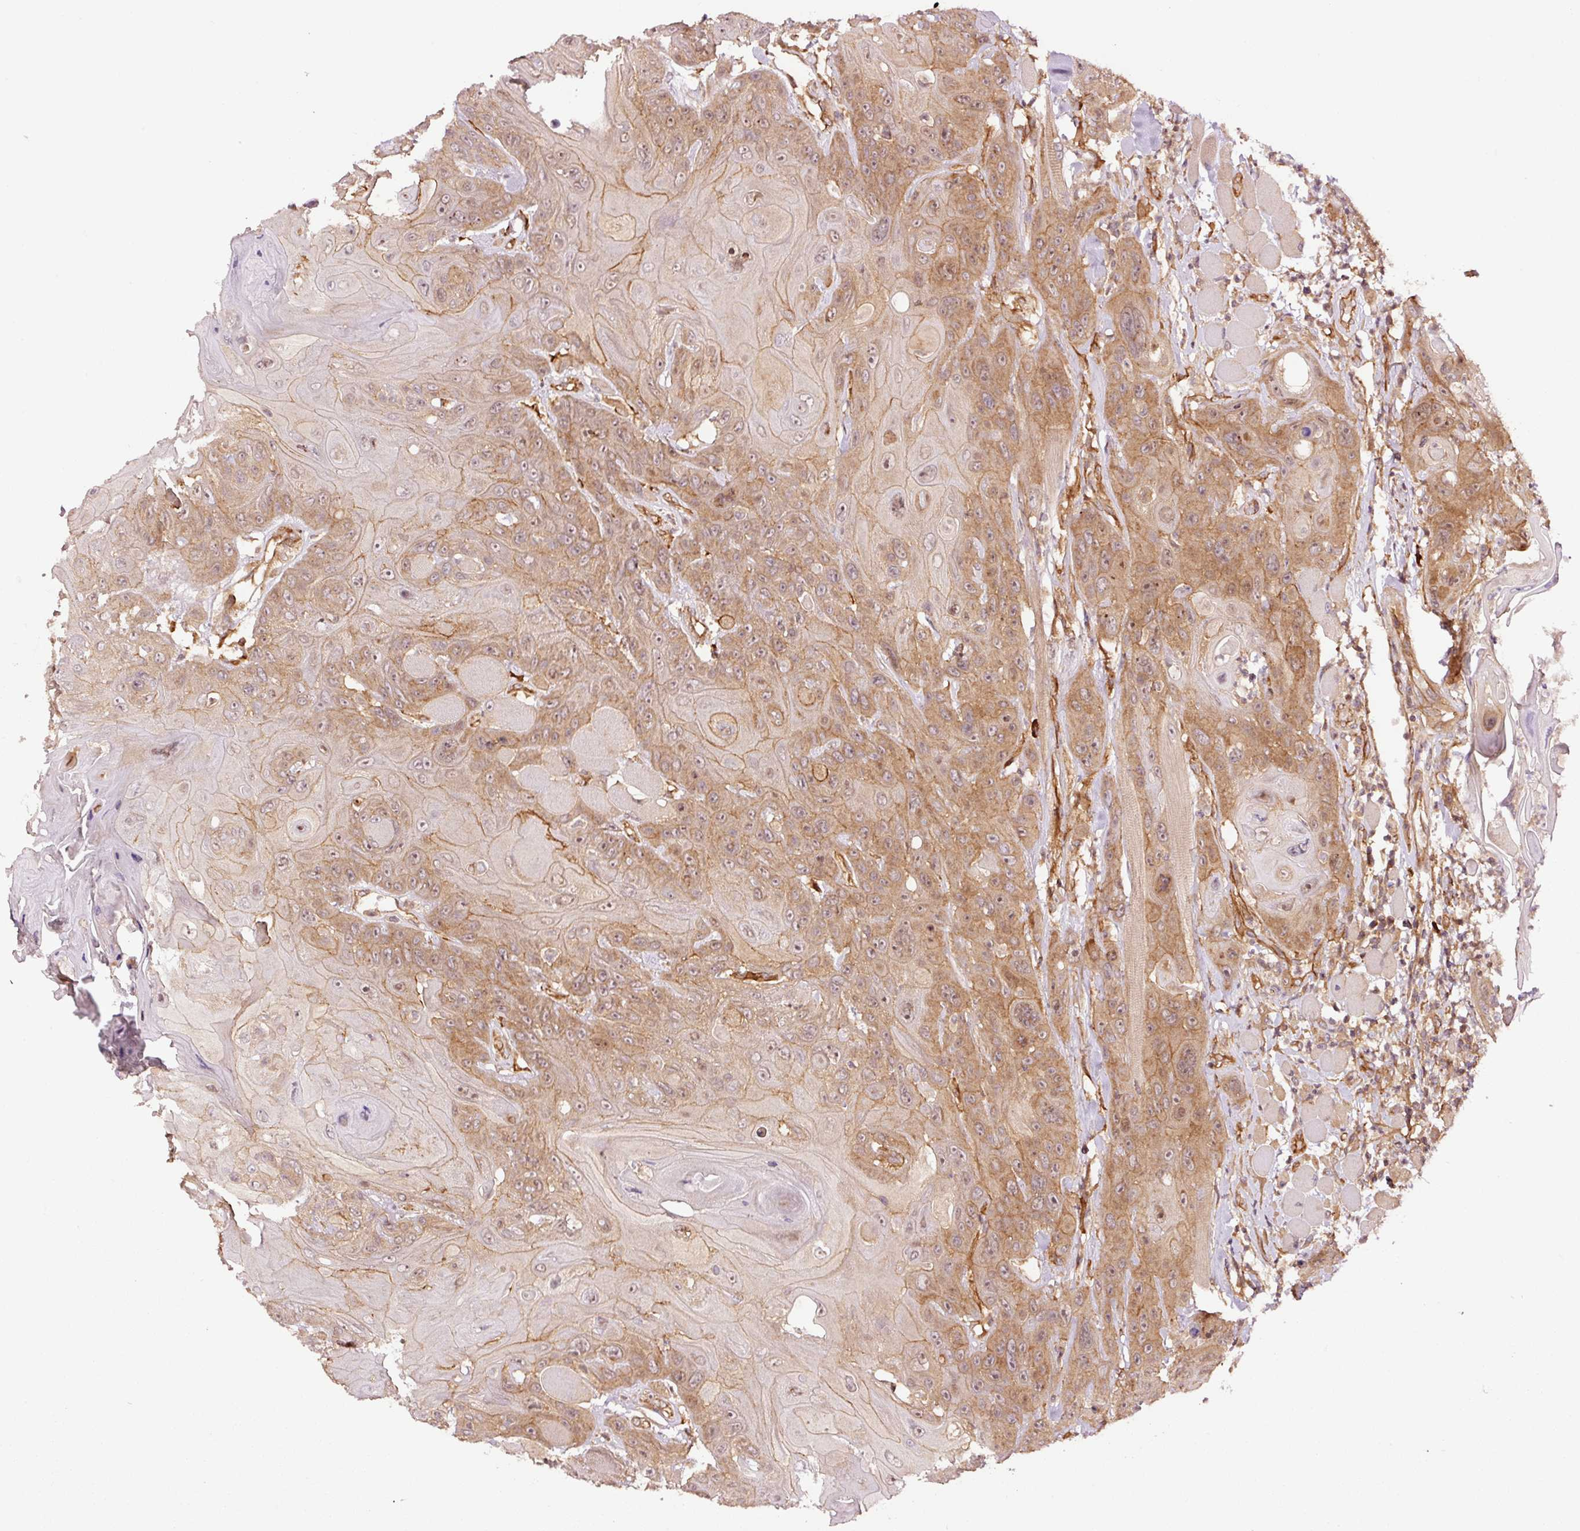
{"staining": {"intensity": "moderate", "quantity": ">75%", "location": "cytoplasmic/membranous"}, "tissue": "head and neck cancer", "cell_type": "Tumor cells", "image_type": "cancer", "snomed": [{"axis": "morphology", "description": "Squamous cell carcinoma, NOS"}, {"axis": "topography", "description": "Head-Neck"}], "caption": "Protein analysis of head and neck squamous cell carcinoma tissue exhibits moderate cytoplasmic/membranous staining in about >75% of tumor cells.", "gene": "METAP1", "patient": {"sex": "female", "age": 59}}